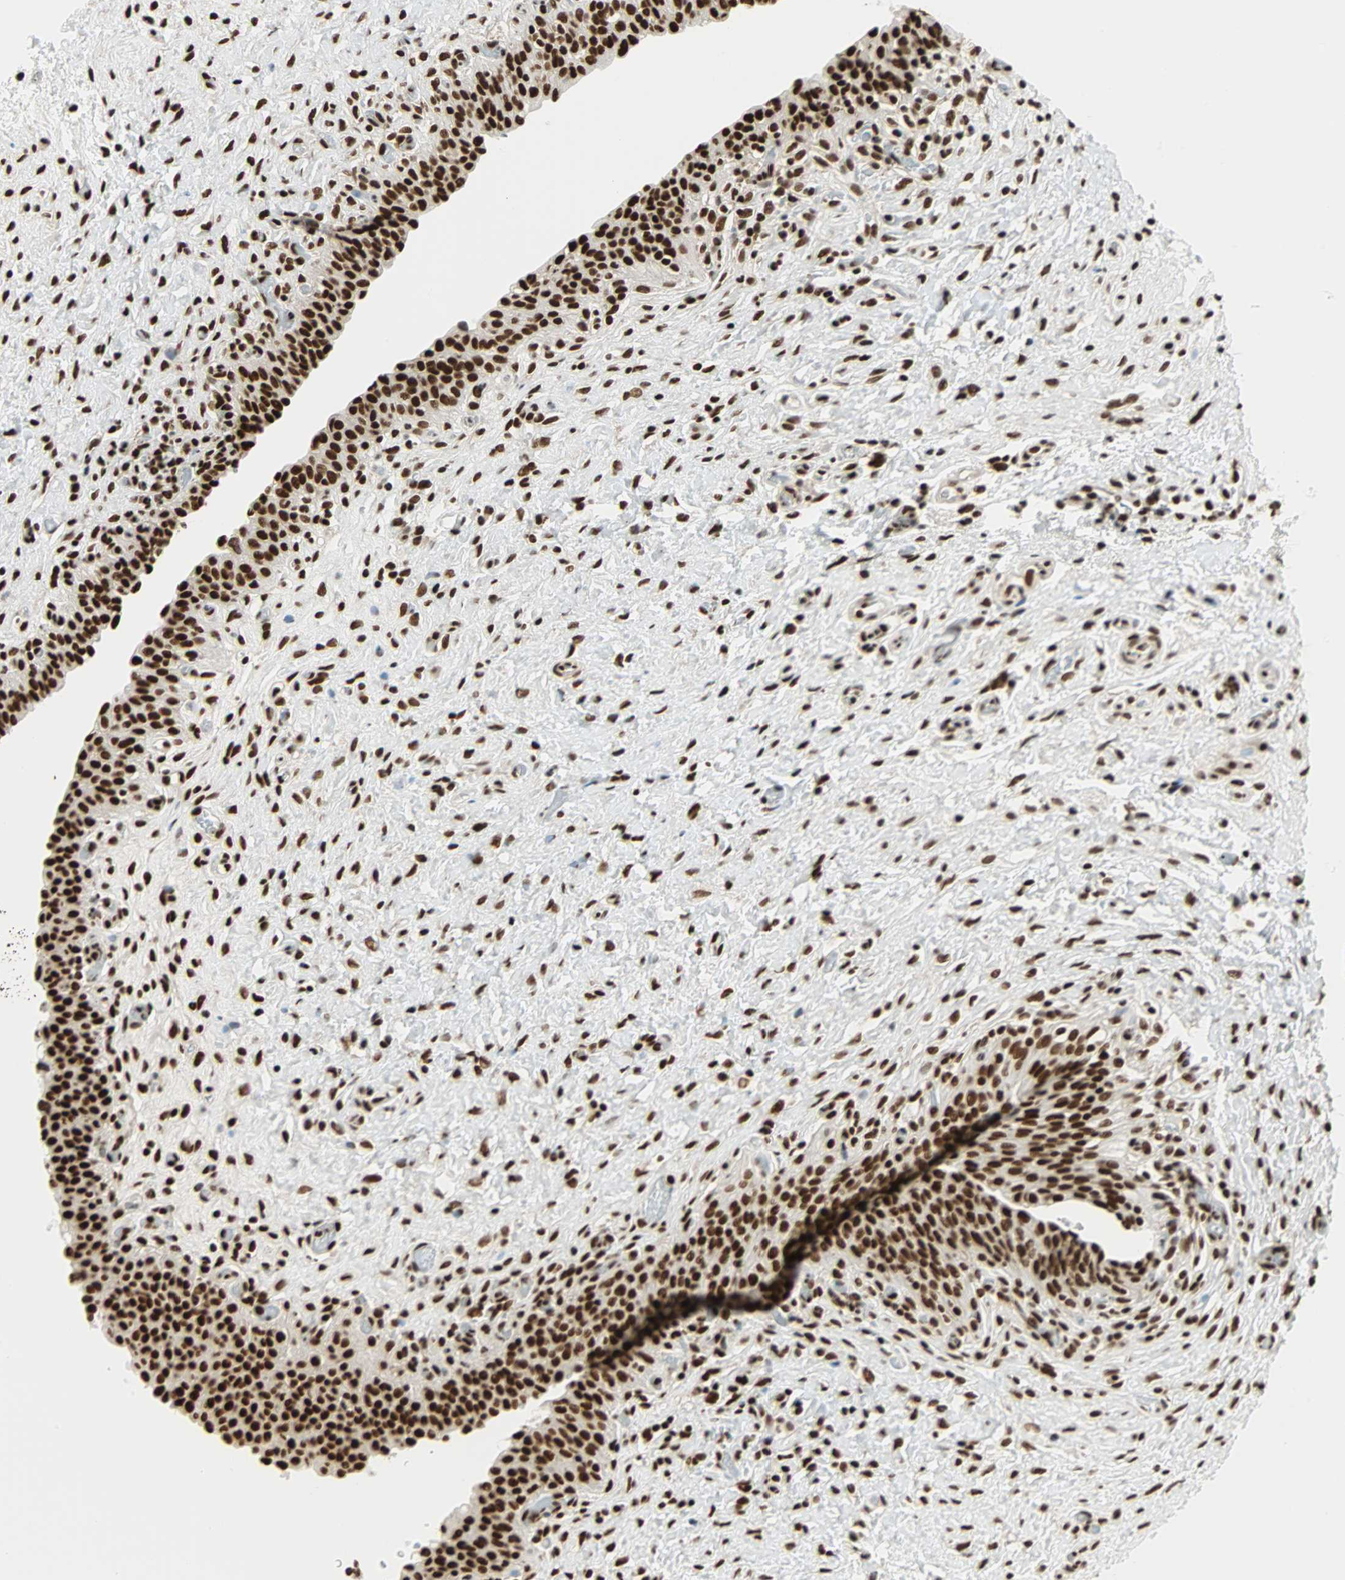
{"staining": {"intensity": "strong", "quantity": ">75%", "location": "nuclear"}, "tissue": "urinary bladder", "cell_type": "Urothelial cells", "image_type": "normal", "snomed": [{"axis": "morphology", "description": "Normal tissue, NOS"}, {"axis": "topography", "description": "Urinary bladder"}], "caption": "Human urinary bladder stained with a brown dye shows strong nuclear positive expression in approximately >75% of urothelial cells.", "gene": "CDK12", "patient": {"sex": "male", "age": 51}}